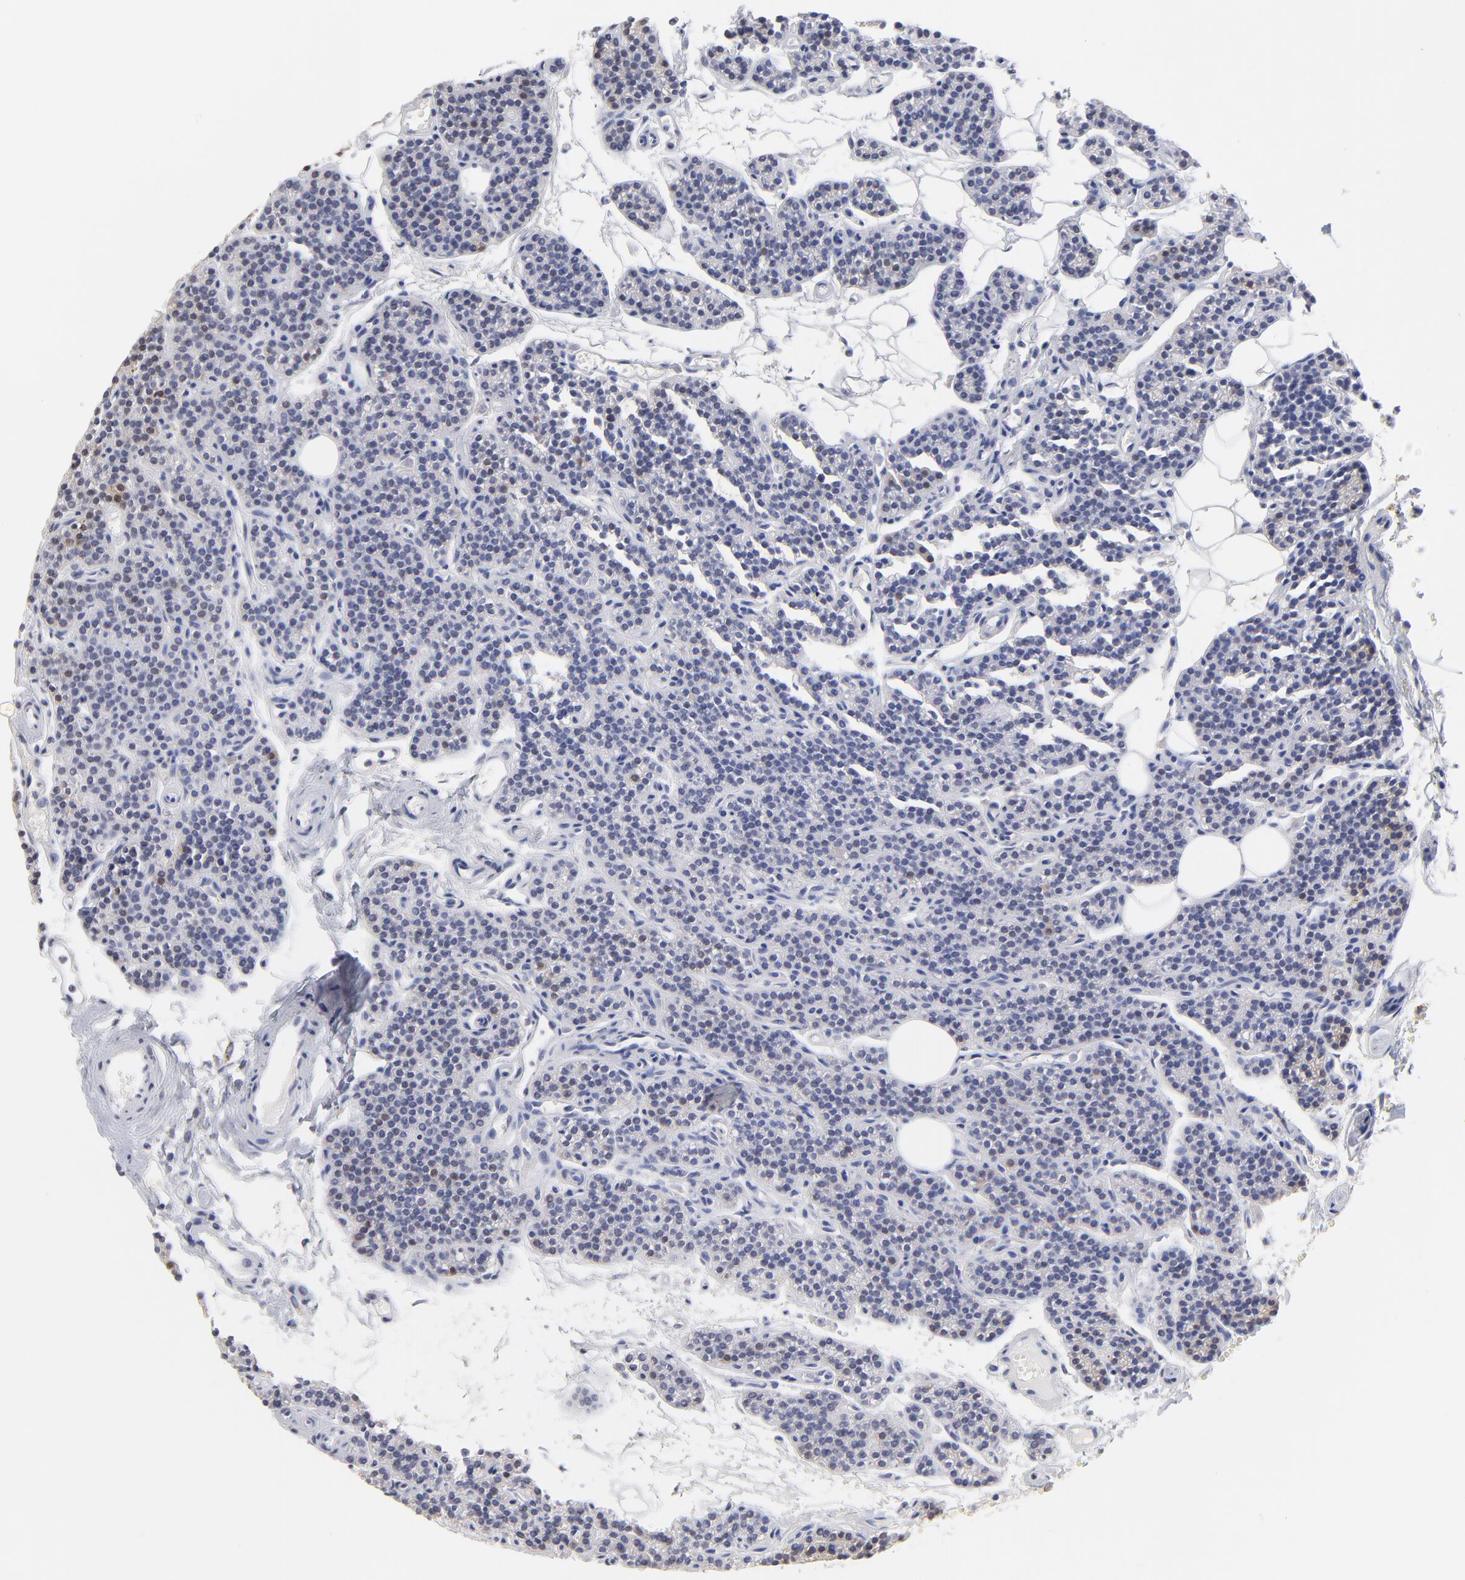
{"staining": {"intensity": "moderate", "quantity": "<25%", "location": "nuclear"}, "tissue": "parathyroid gland", "cell_type": "Glandular cells", "image_type": "normal", "snomed": [{"axis": "morphology", "description": "Normal tissue, NOS"}, {"axis": "topography", "description": "Parathyroid gland"}], "caption": "Moderate nuclear protein expression is present in about <25% of glandular cells in parathyroid gland.", "gene": "SMARCA1", "patient": {"sex": "male", "age": 25}}